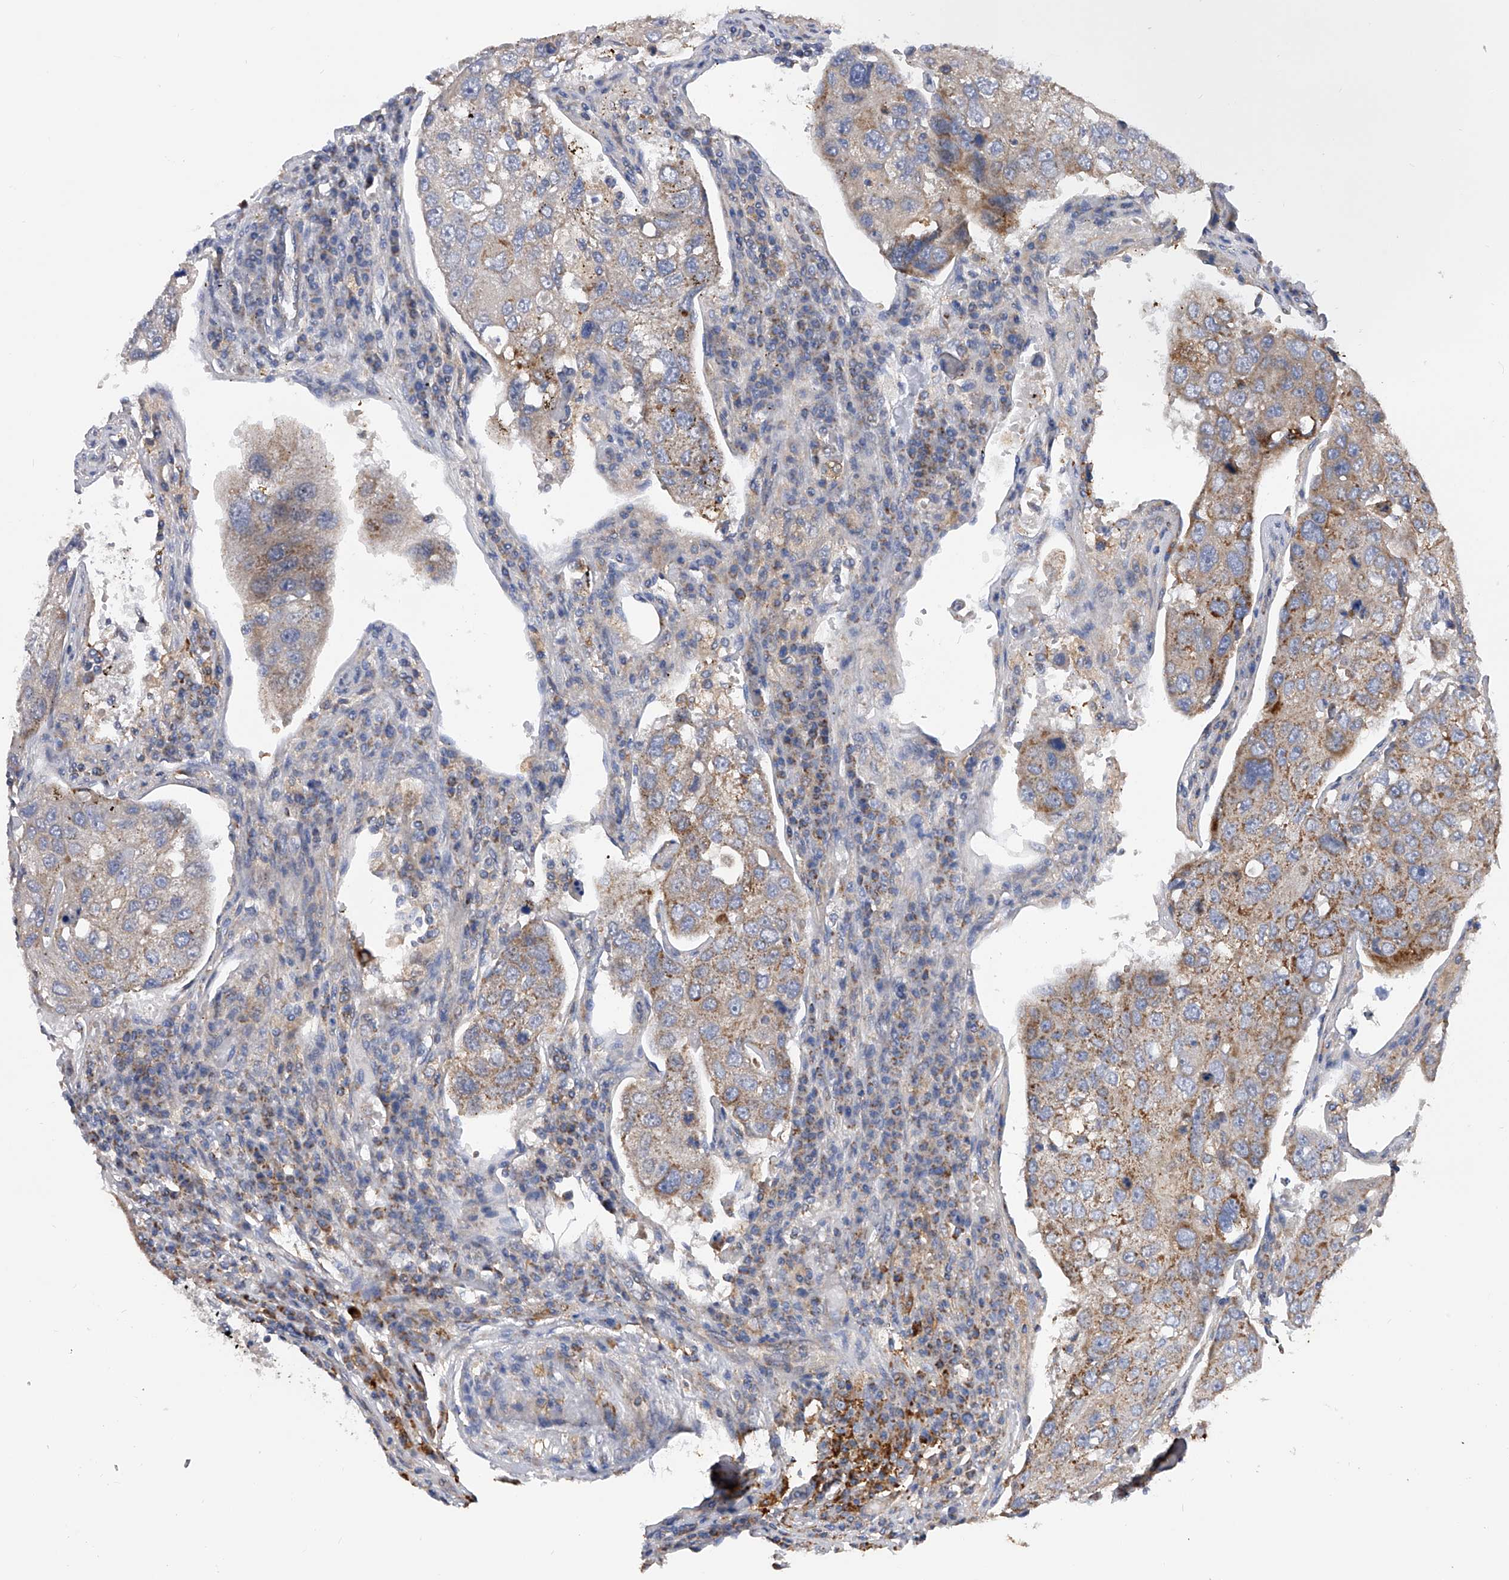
{"staining": {"intensity": "moderate", "quantity": ">75%", "location": "cytoplasmic/membranous"}, "tissue": "urothelial cancer", "cell_type": "Tumor cells", "image_type": "cancer", "snomed": [{"axis": "morphology", "description": "Urothelial carcinoma, High grade"}, {"axis": "topography", "description": "Lymph node"}, {"axis": "topography", "description": "Urinary bladder"}], "caption": "Immunohistochemical staining of human urothelial carcinoma (high-grade) displays medium levels of moderate cytoplasmic/membranous protein expression in approximately >75% of tumor cells.", "gene": "PDSS2", "patient": {"sex": "male", "age": 51}}